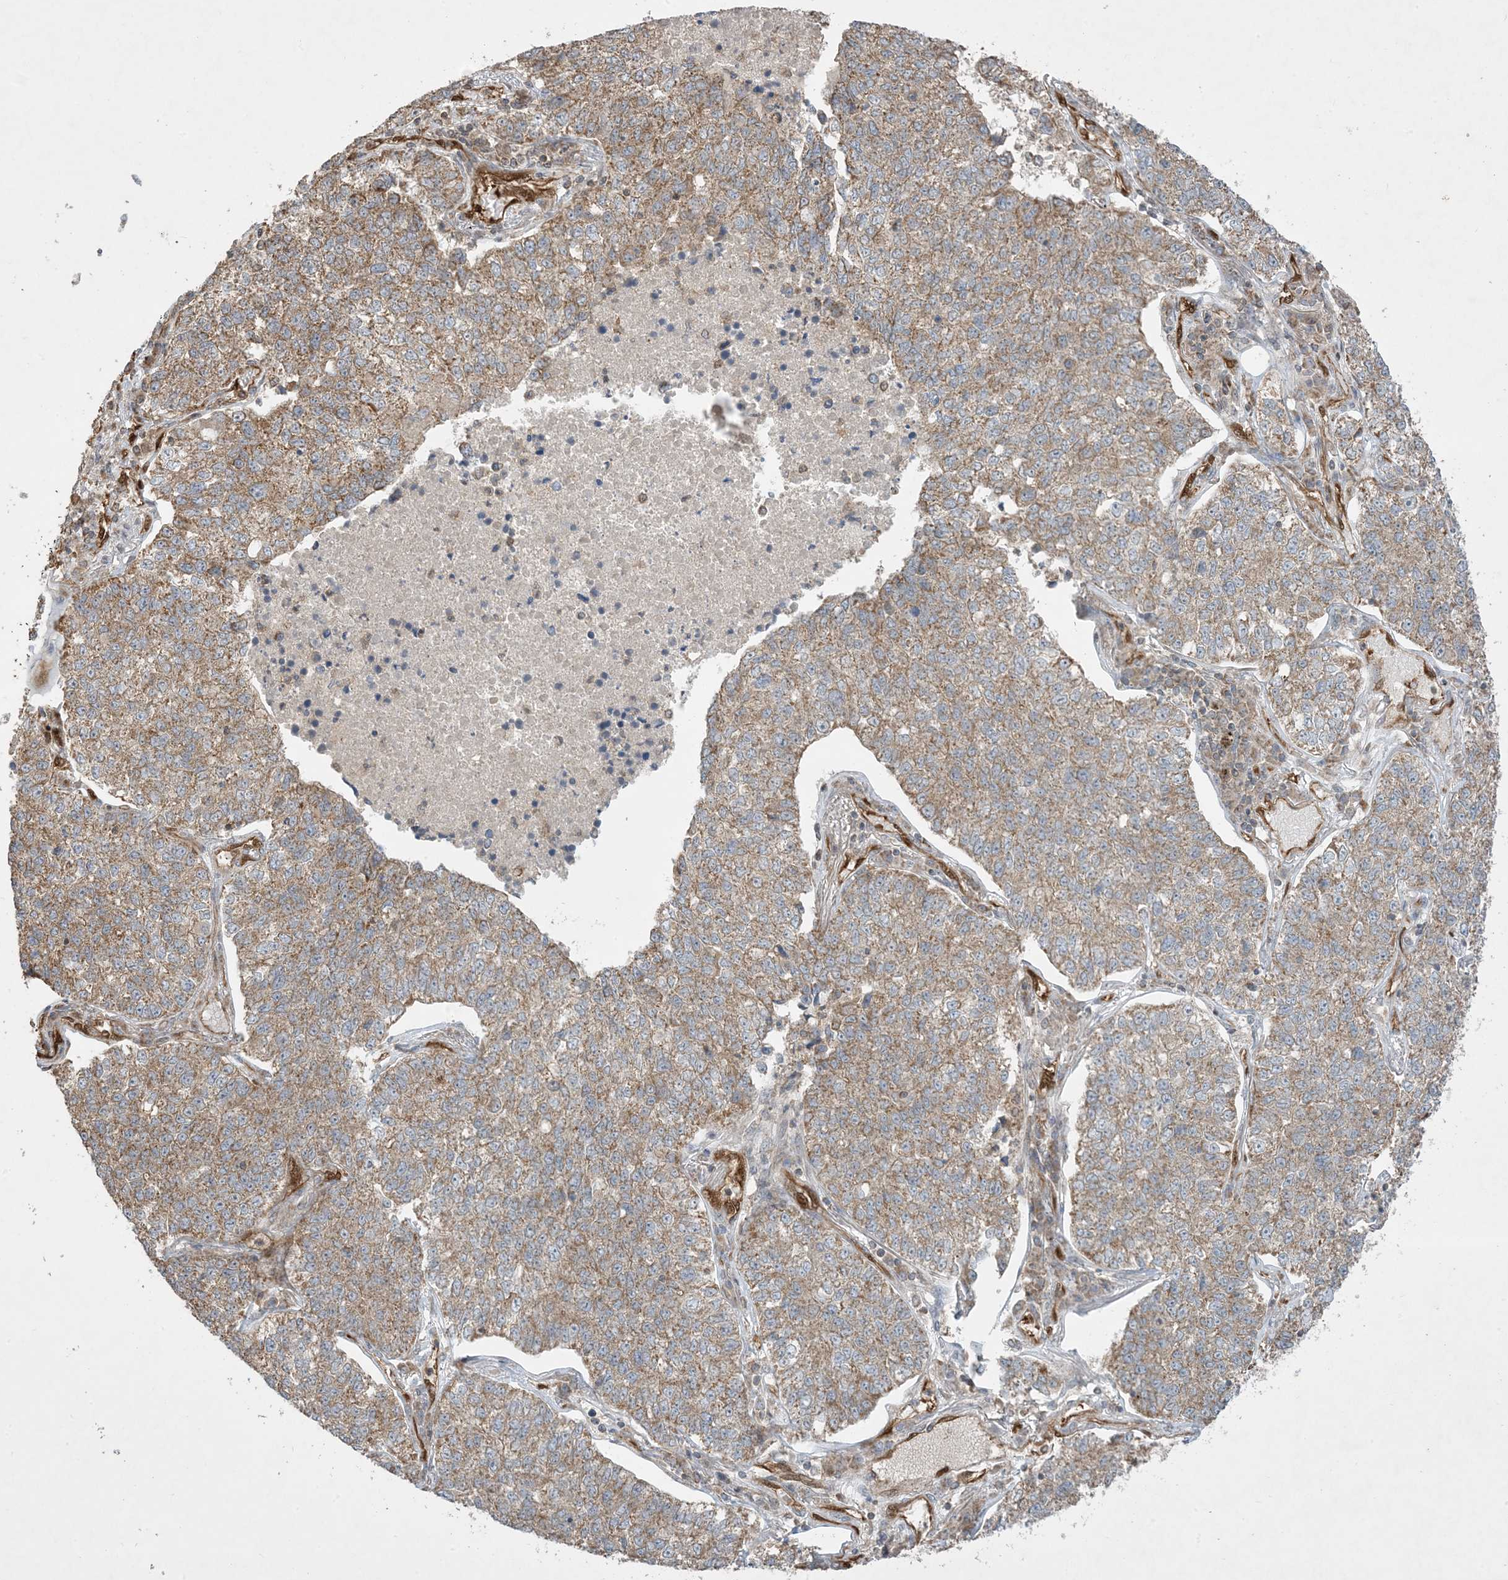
{"staining": {"intensity": "moderate", "quantity": ">75%", "location": "cytoplasmic/membranous"}, "tissue": "lung cancer", "cell_type": "Tumor cells", "image_type": "cancer", "snomed": [{"axis": "morphology", "description": "Adenocarcinoma, NOS"}, {"axis": "topography", "description": "Lung"}], "caption": "A brown stain shows moderate cytoplasmic/membranous positivity of a protein in adenocarcinoma (lung) tumor cells. The protein is stained brown, and the nuclei are stained in blue (DAB (3,3'-diaminobenzidine) IHC with brightfield microscopy, high magnification).", "gene": "PPM1F", "patient": {"sex": "male", "age": 49}}